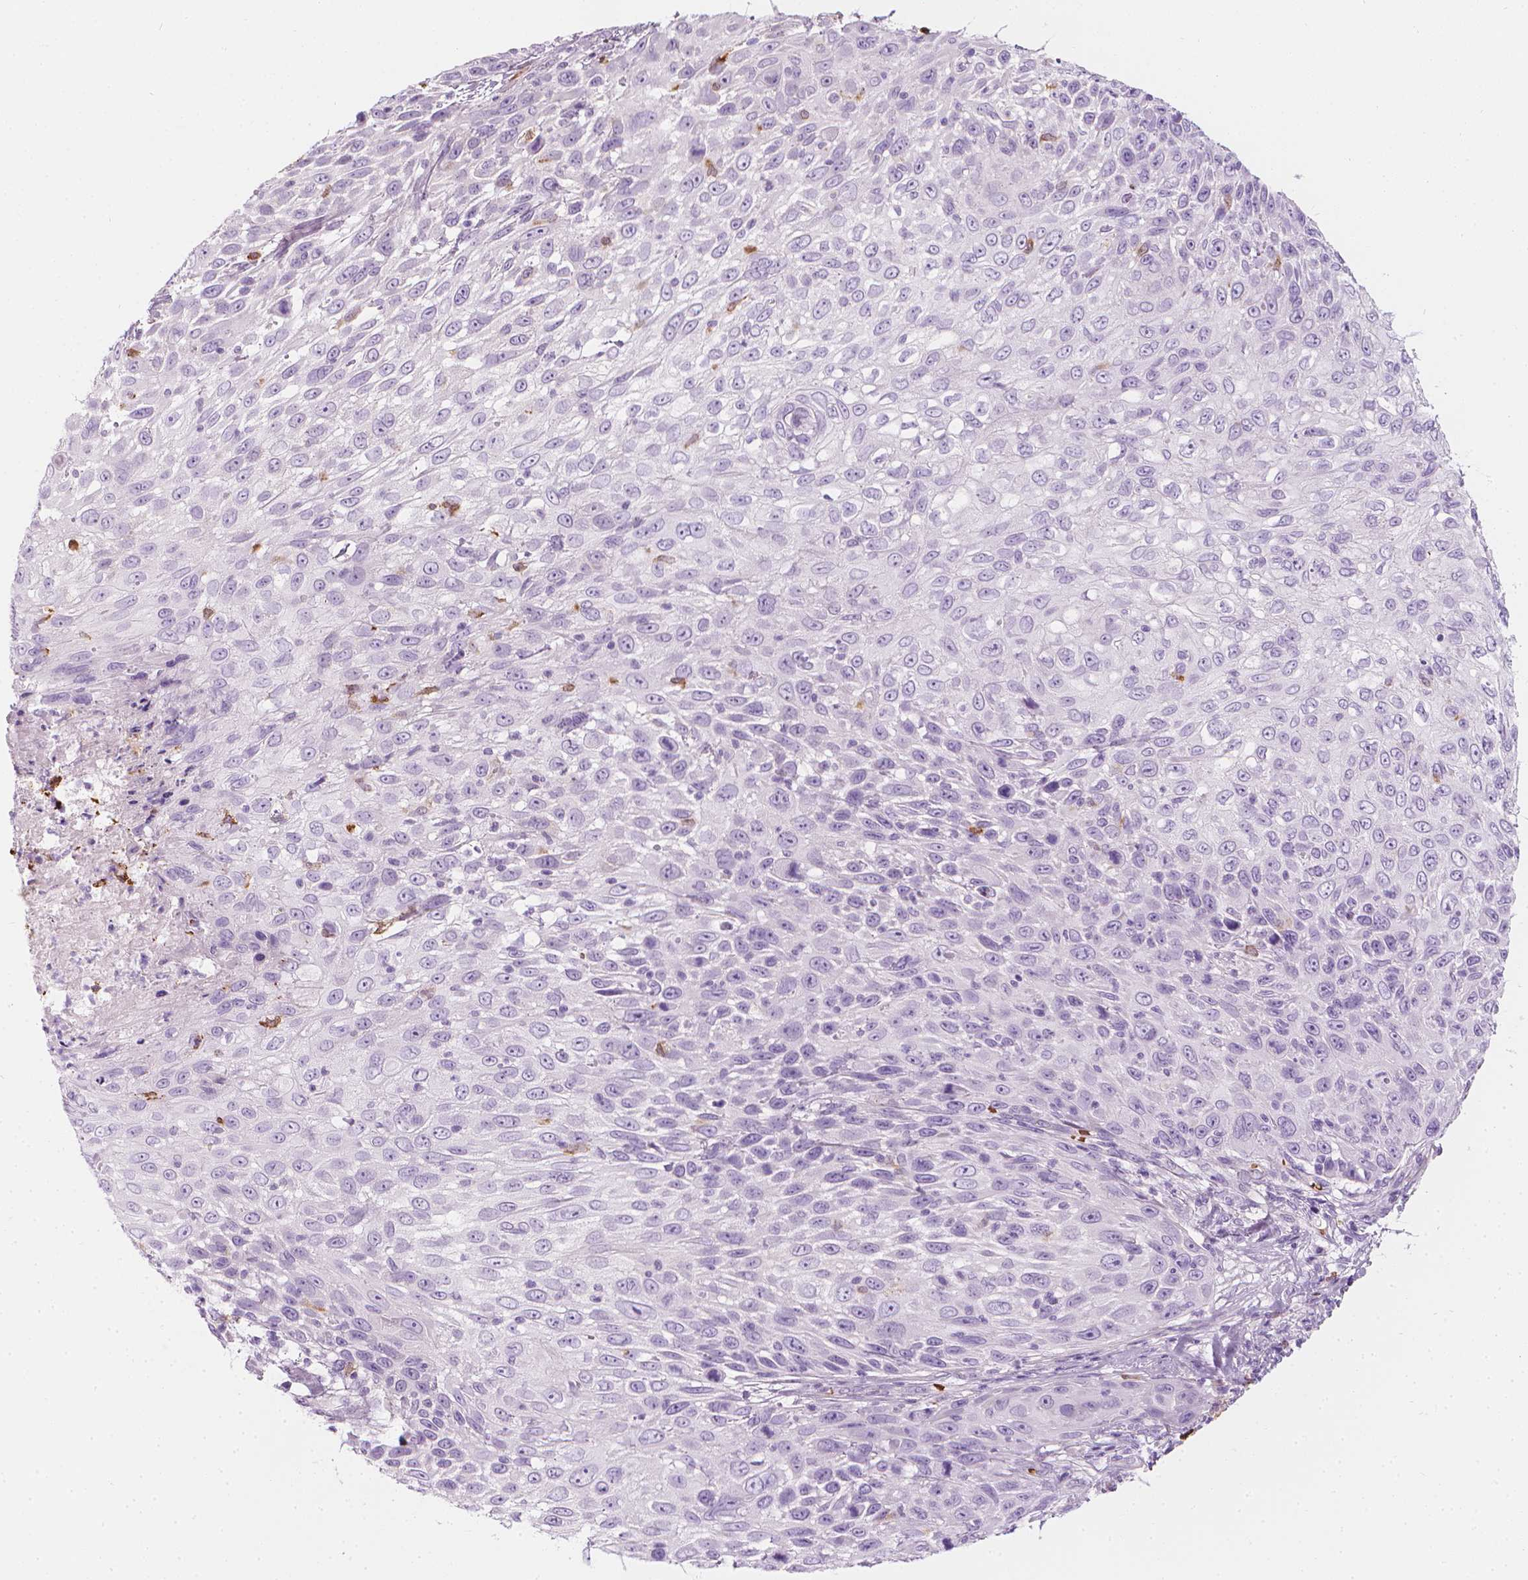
{"staining": {"intensity": "negative", "quantity": "none", "location": "none"}, "tissue": "skin cancer", "cell_type": "Tumor cells", "image_type": "cancer", "snomed": [{"axis": "morphology", "description": "Squamous cell carcinoma, NOS"}, {"axis": "topography", "description": "Skin"}], "caption": "Squamous cell carcinoma (skin) stained for a protein using IHC displays no positivity tumor cells.", "gene": "CES1", "patient": {"sex": "male", "age": 92}}